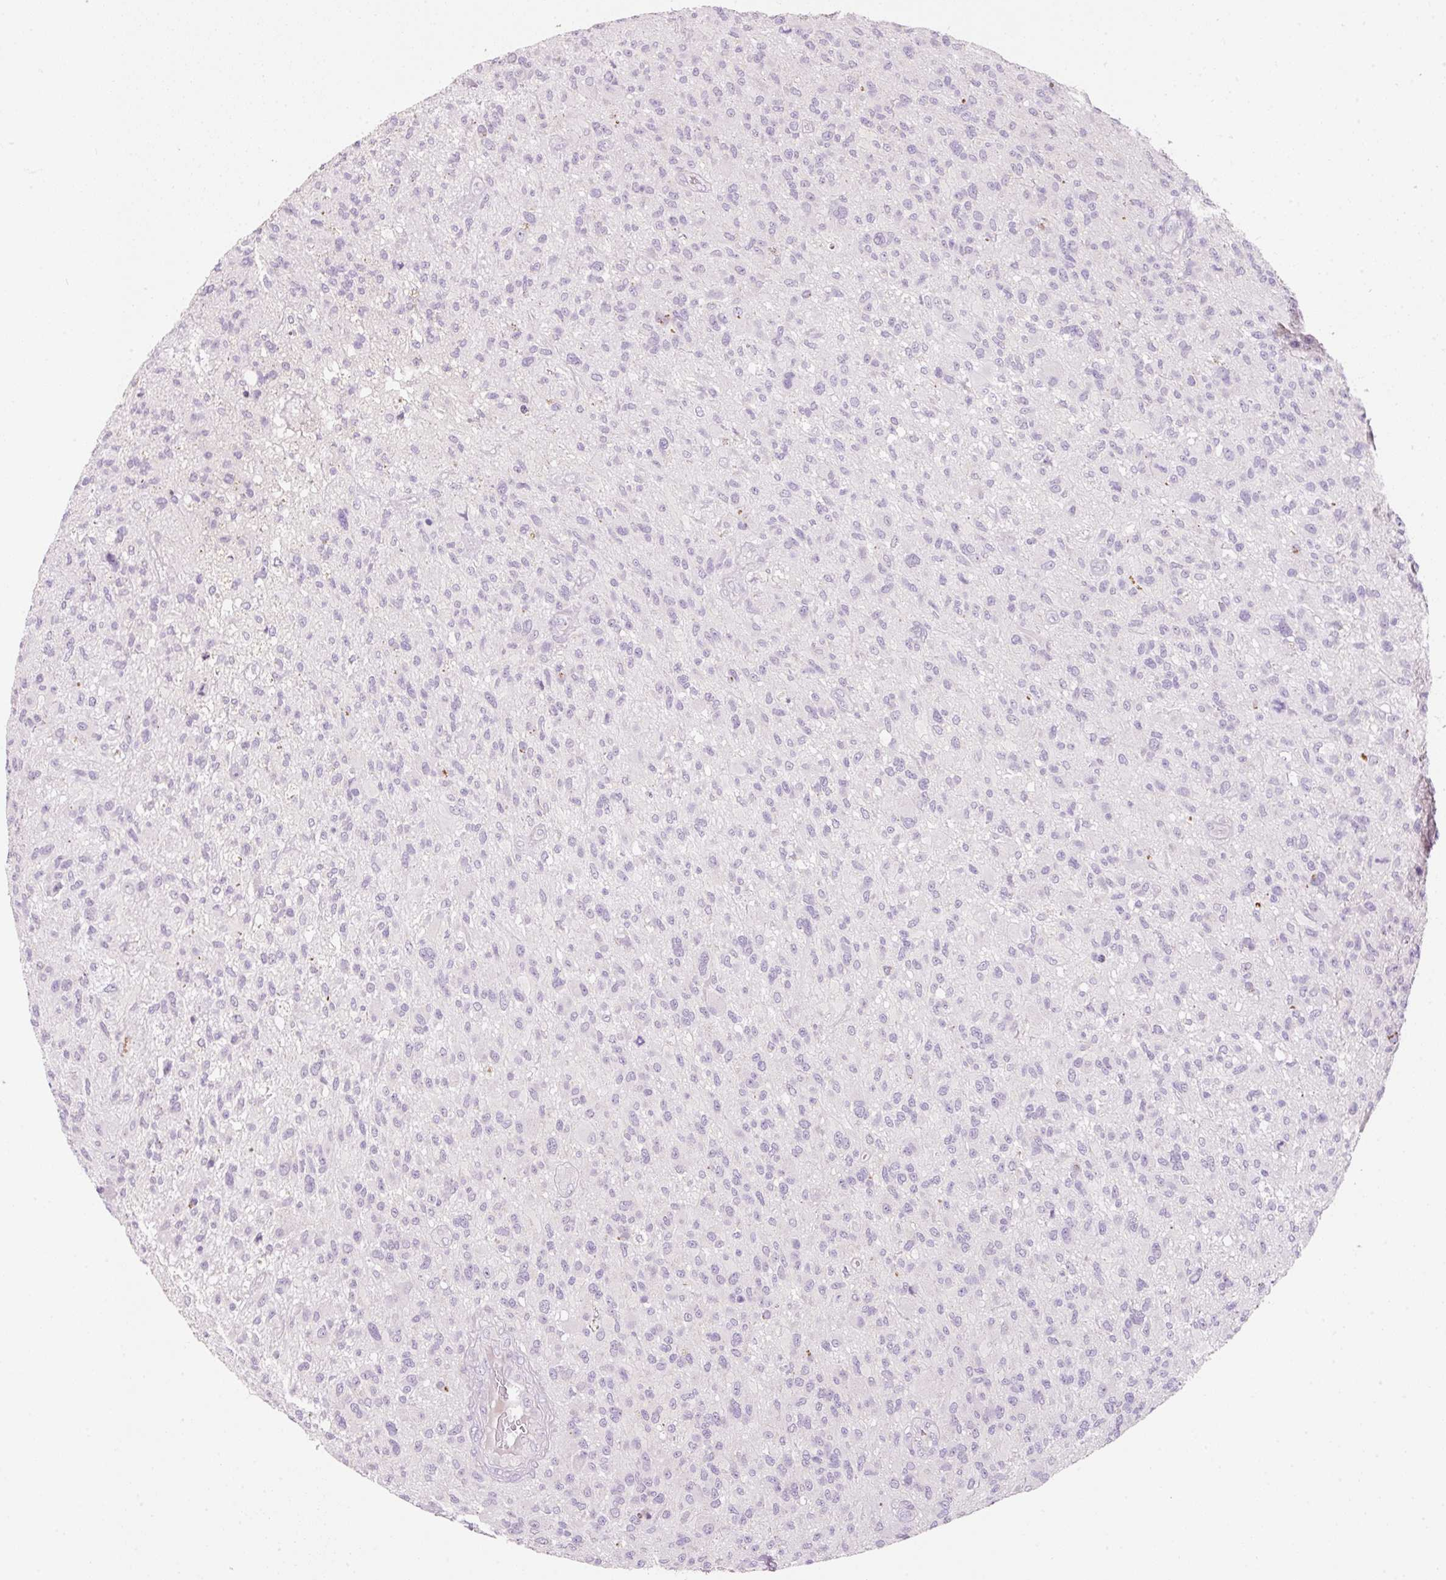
{"staining": {"intensity": "negative", "quantity": "none", "location": "none"}, "tissue": "glioma", "cell_type": "Tumor cells", "image_type": "cancer", "snomed": [{"axis": "morphology", "description": "Glioma, malignant, High grade"}, {"axis": "topography", "description": "Brain"}], "caption": "Tumor cells are negative for protein expression in human glioma.", "gene": "TENT5C", "patient": {"sex": "male", "age": 47}}